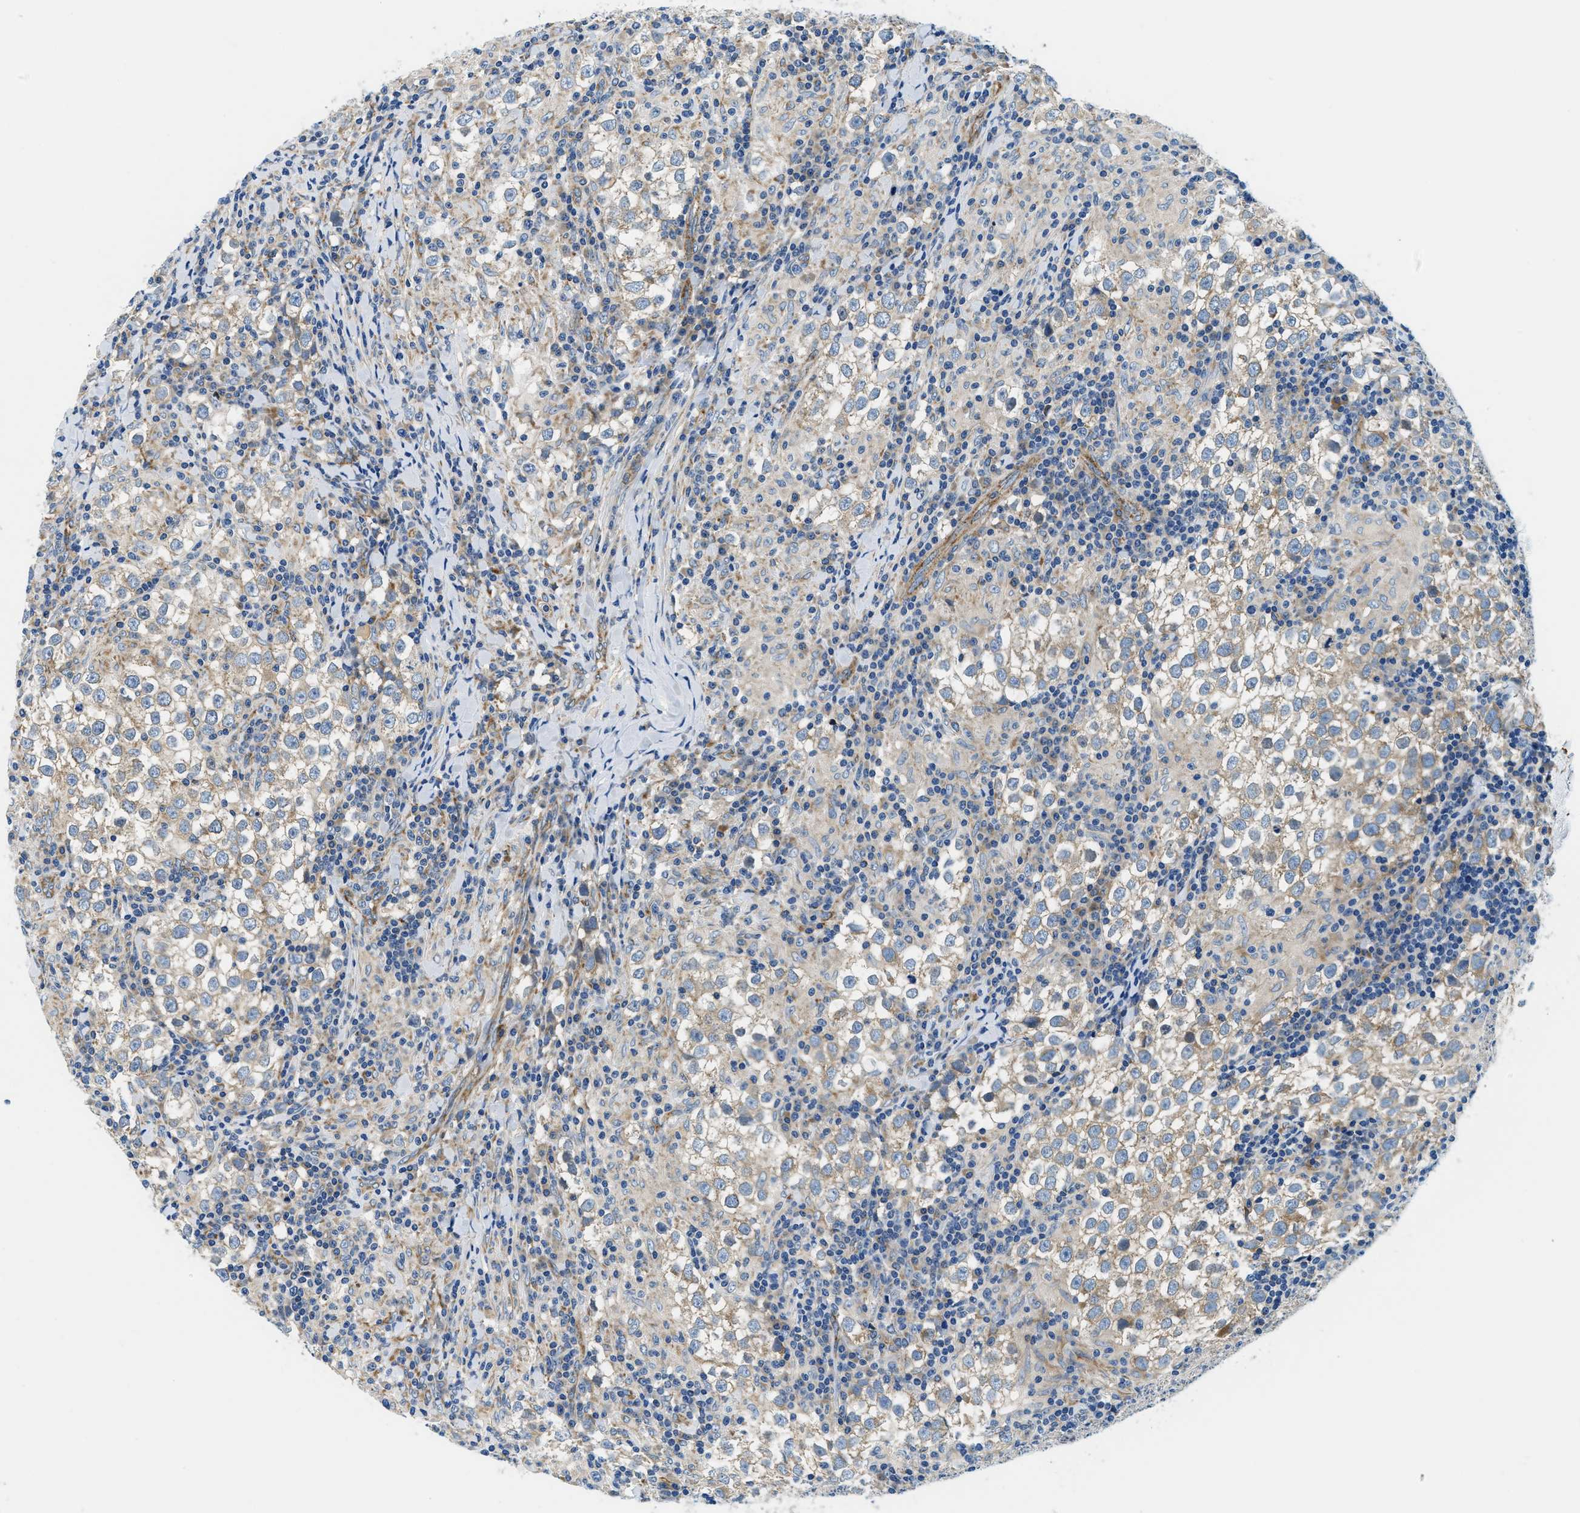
{"staining": {"intensity": "weak", "quantity": "25%-75%", "location": "cytoplasmic/membranous"}, "tissue": "testis cancer", "cell_type": "Tumor cells", "image_type": "cancer", "snomed": [{"axis": "morphology", "description": "Seminoma, NOS"}, {"axis": "morphology", "description": "Carcinoma, Embryonal, NOS"}, {"axis": "topography", "description": "Testis"}], "caption": "There is low levels of weak cytoplasmic/membranous expression in tumor cells of testis embryonal carcinoma, as demonstrated by immunohistochemical staining (brown color).", "gene": "SAMD4B", "patient": {"sex": "male", "age": 36}}